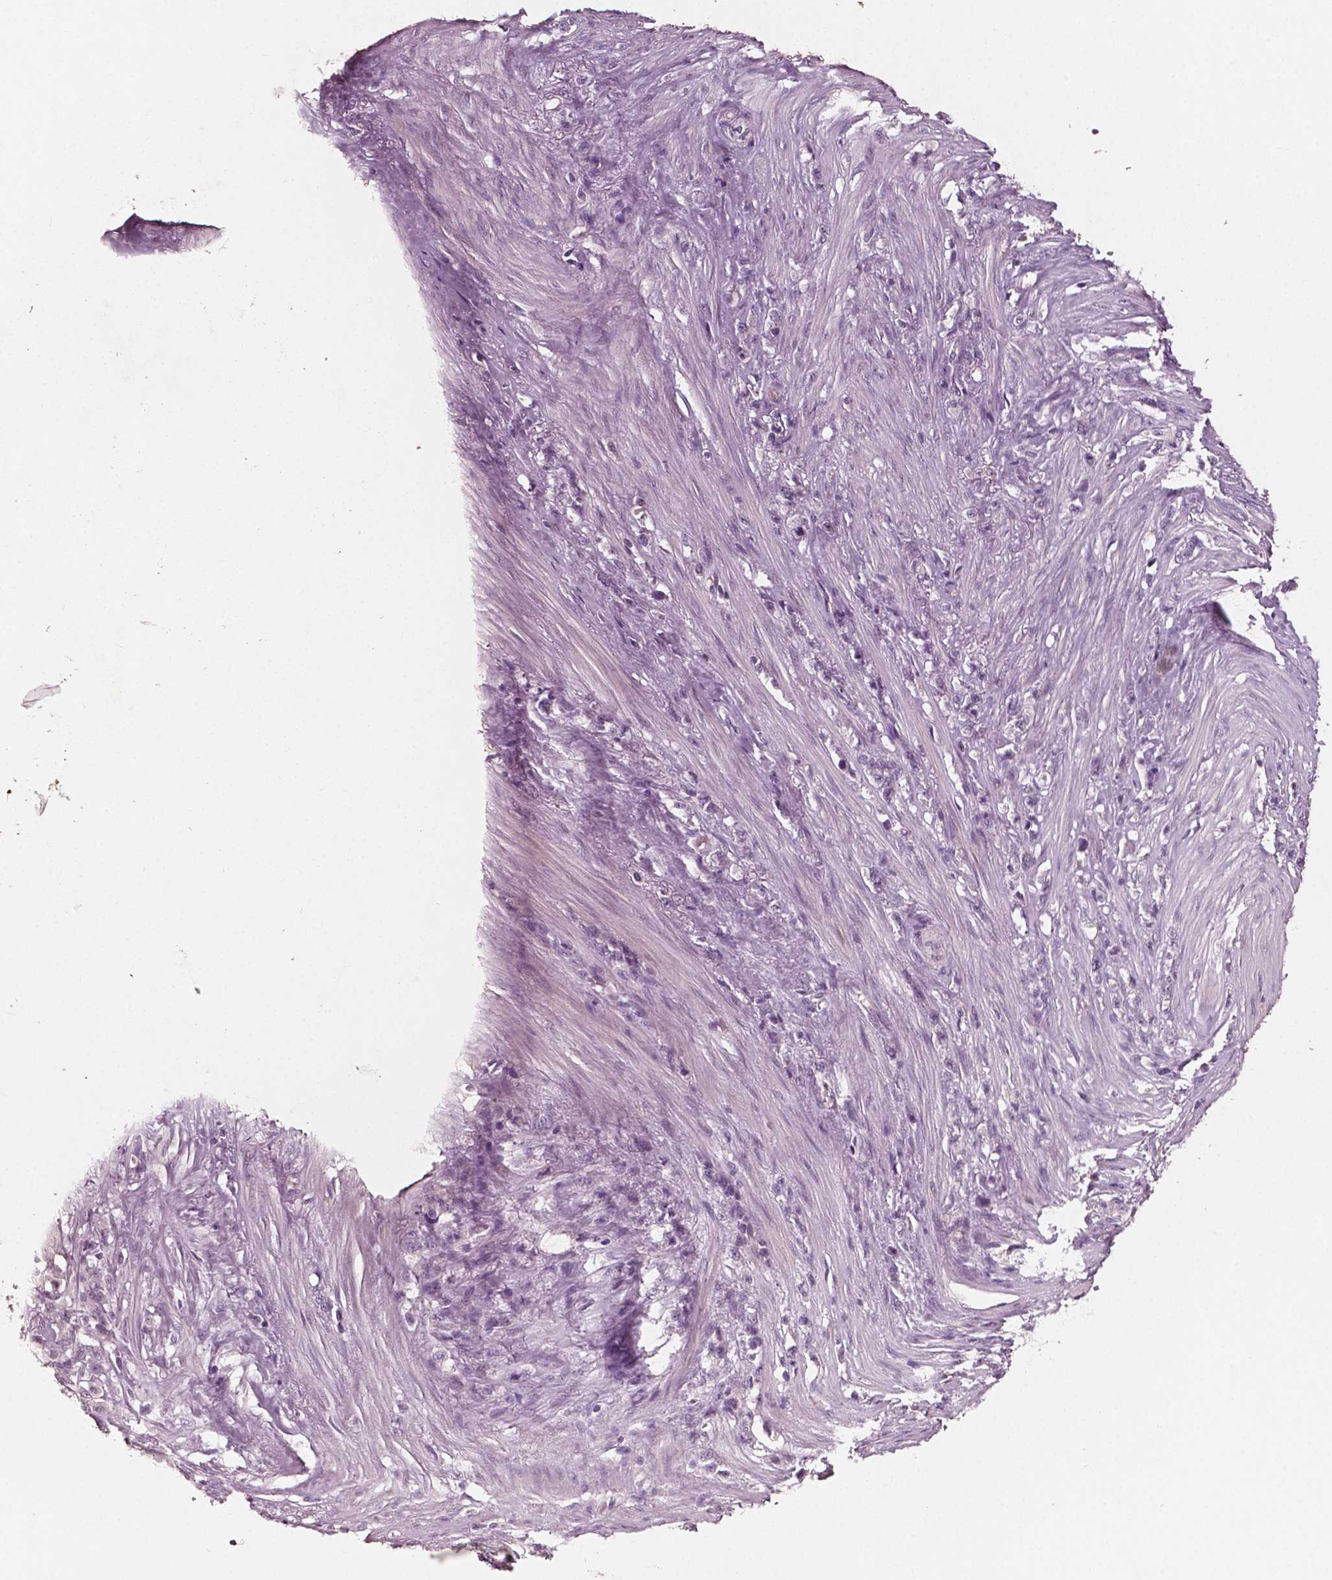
{"staining": {"intensity": "negative", "quantity": "none", "location": "none"}, "tissue": "stomach cancer", "cell_type": "Tumor cells", "image_type": "cancer", "snomed": [{"axis": "morphology", "description": "Adenocarcinoma, NOS"}, {"axis": "topography", "description": "Stomach, lower"}], "caption": "Immunohistochemistry (IHC) photomicrograph of neoplastic tissue: human stomach cancer (adenocarcinoma) stained with DAB (3,3'-diaminobenzidine) demonstrates no significant protein positivity in tumor cells.", "gene": "PLA2R1", "patient": {"sex": "male", "age": 88}}